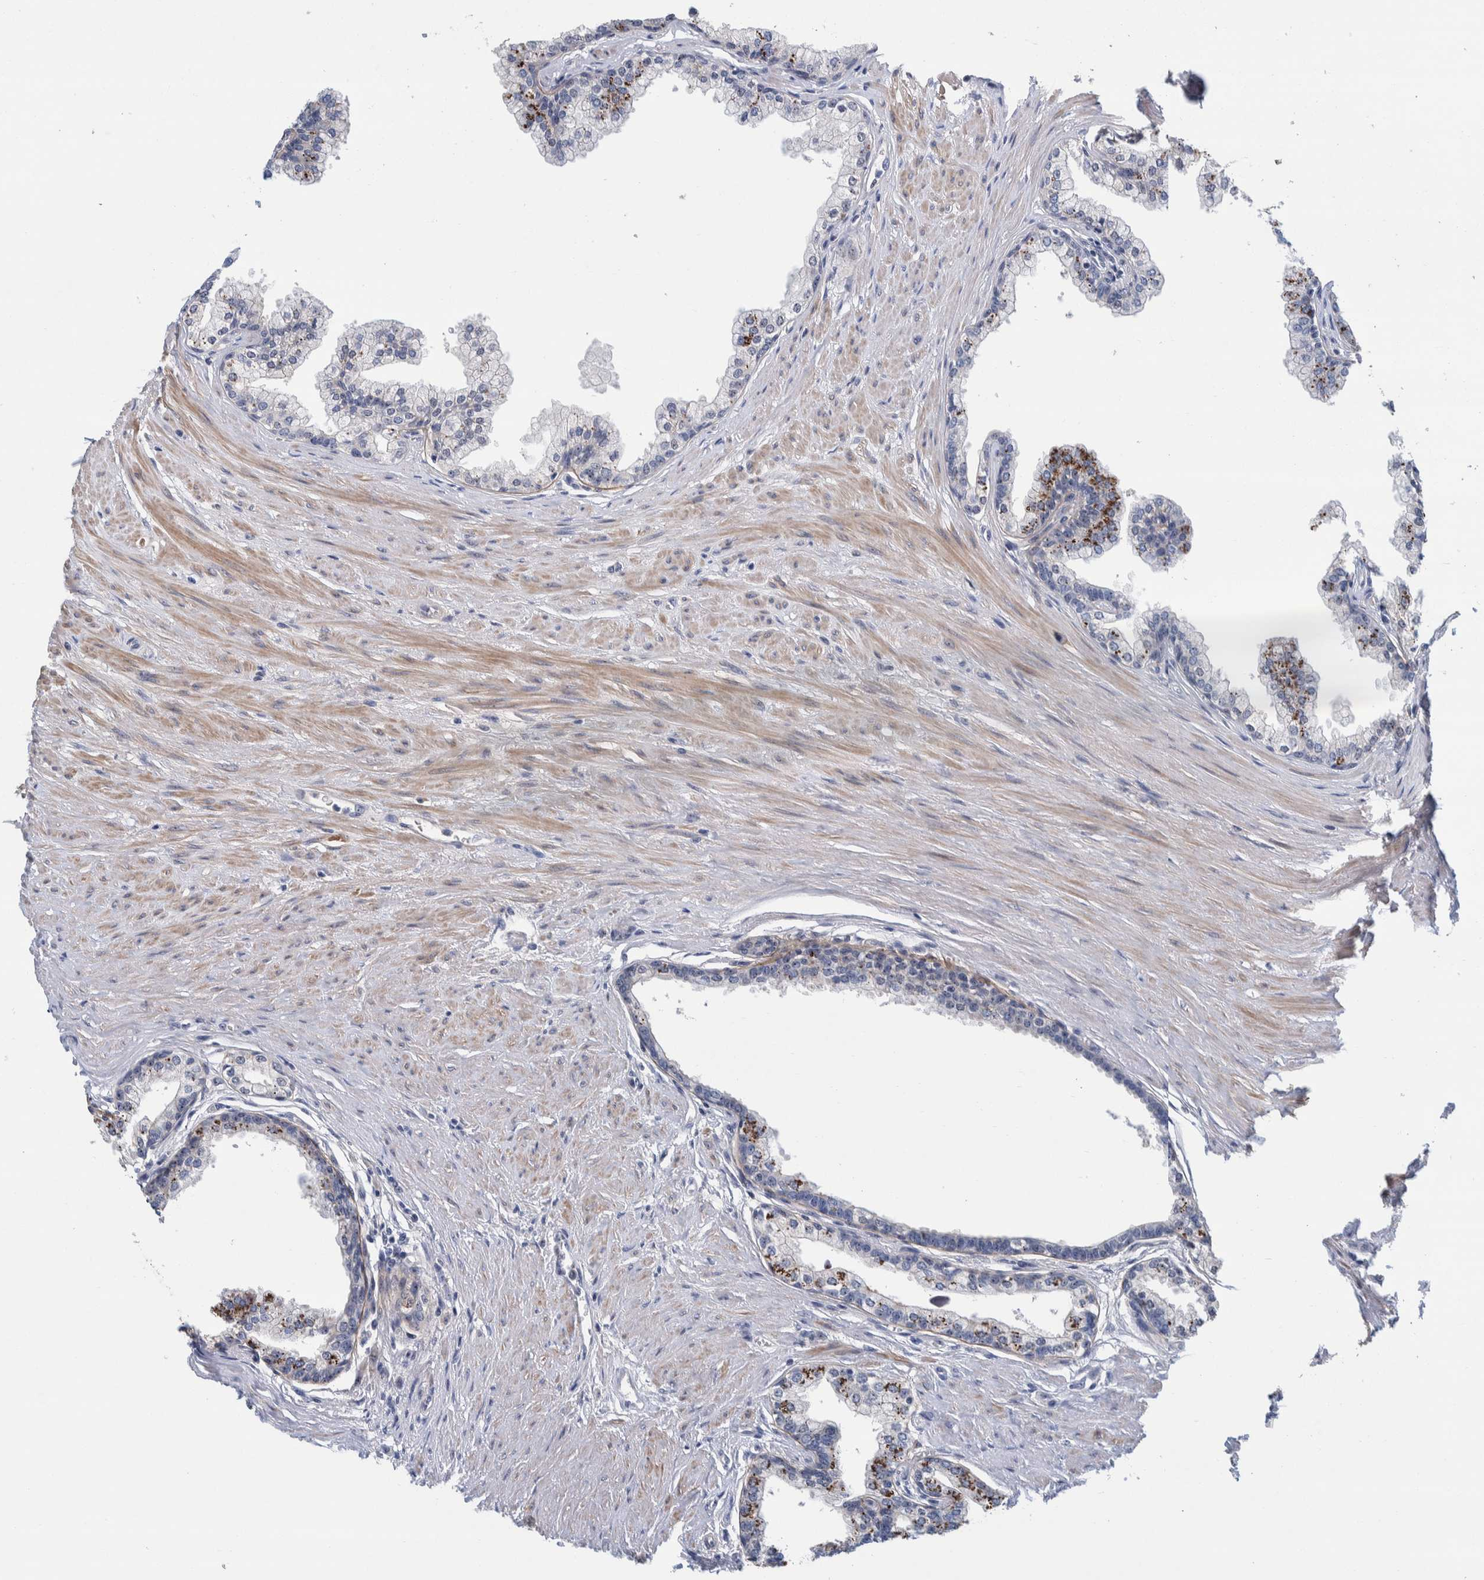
{"staining": {"intensity": "moderate", "quantity": ">75%", "location": "nuclear"}, "tissue": "prostate", "cell_type": "Glandular cells", "image_type": "normal", "snomed": [{"axis": "morphology", "description": "Normal tissue, NOS"}, {"axis": "morphology", "description": "Urothelial carcinoma, Low grade"}, {"axis": "topography", "description": "Urinary bladder"}, {"axis": "topography", "description": "Prostate"}], "caption": "This photomicrograph displays immunohistochemistry staining of benign prostate, with medium moderate nuclear staining in approximately >75% of glandular cells.", "gene": "NOL11", "patient": {"sex": "male", "age": 60}}